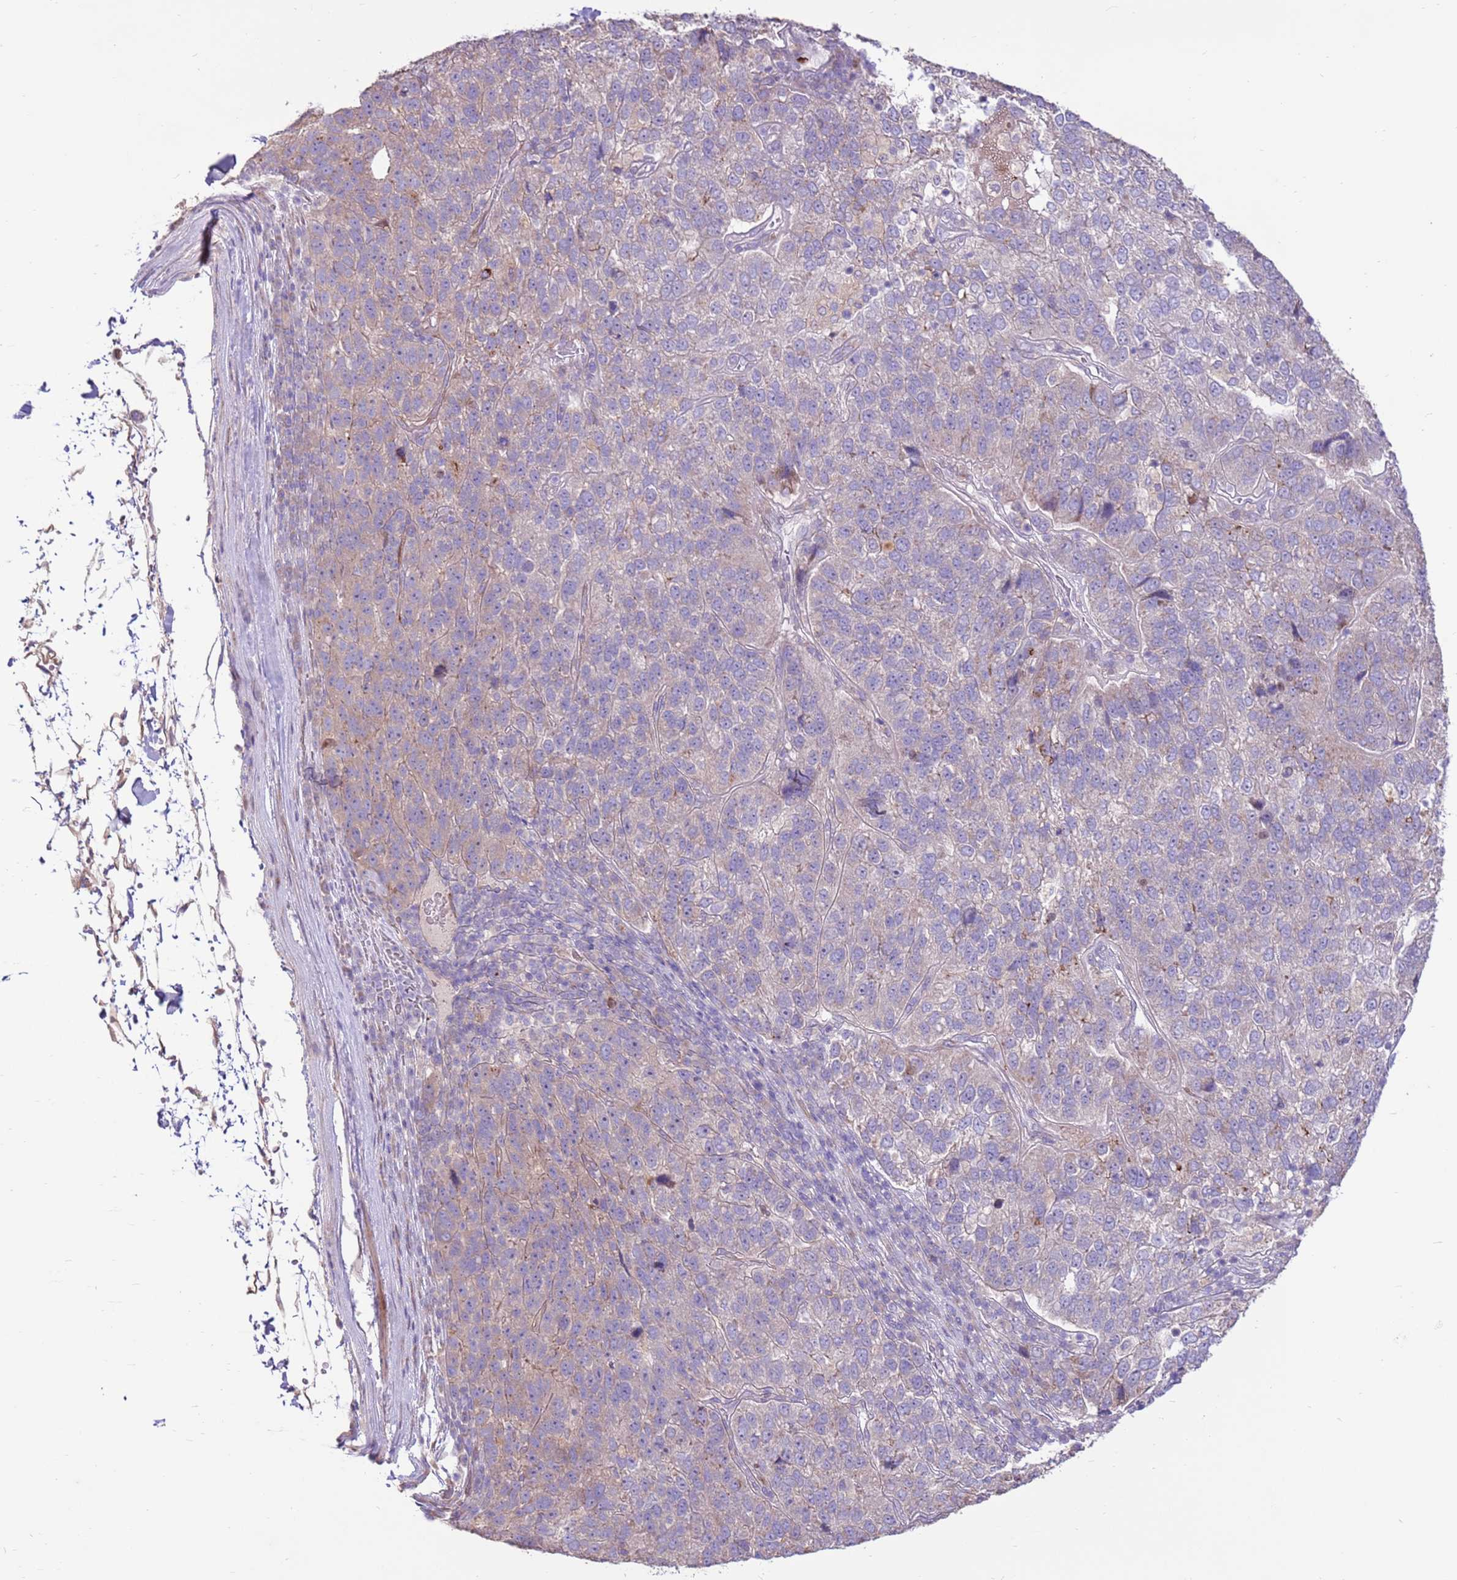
{"staining": {"intensity": "negative", "quantity": "none", "location": "none"}, "tissue": "pancreatic cancer", "cell_type": "Tumor cells", "image_type": "cancer", "snomed": [{"axis": "morphology", "description": "Adenocarcinoma, NOS"}, {"axis": "topography", "description": "Pancreas"}], "caption": "Histopathology image shows no significant protein expression in tumor cells of pancreatic cancer.", "gene": "LGI4", "patient": {"sex": "female", "age": 61}}